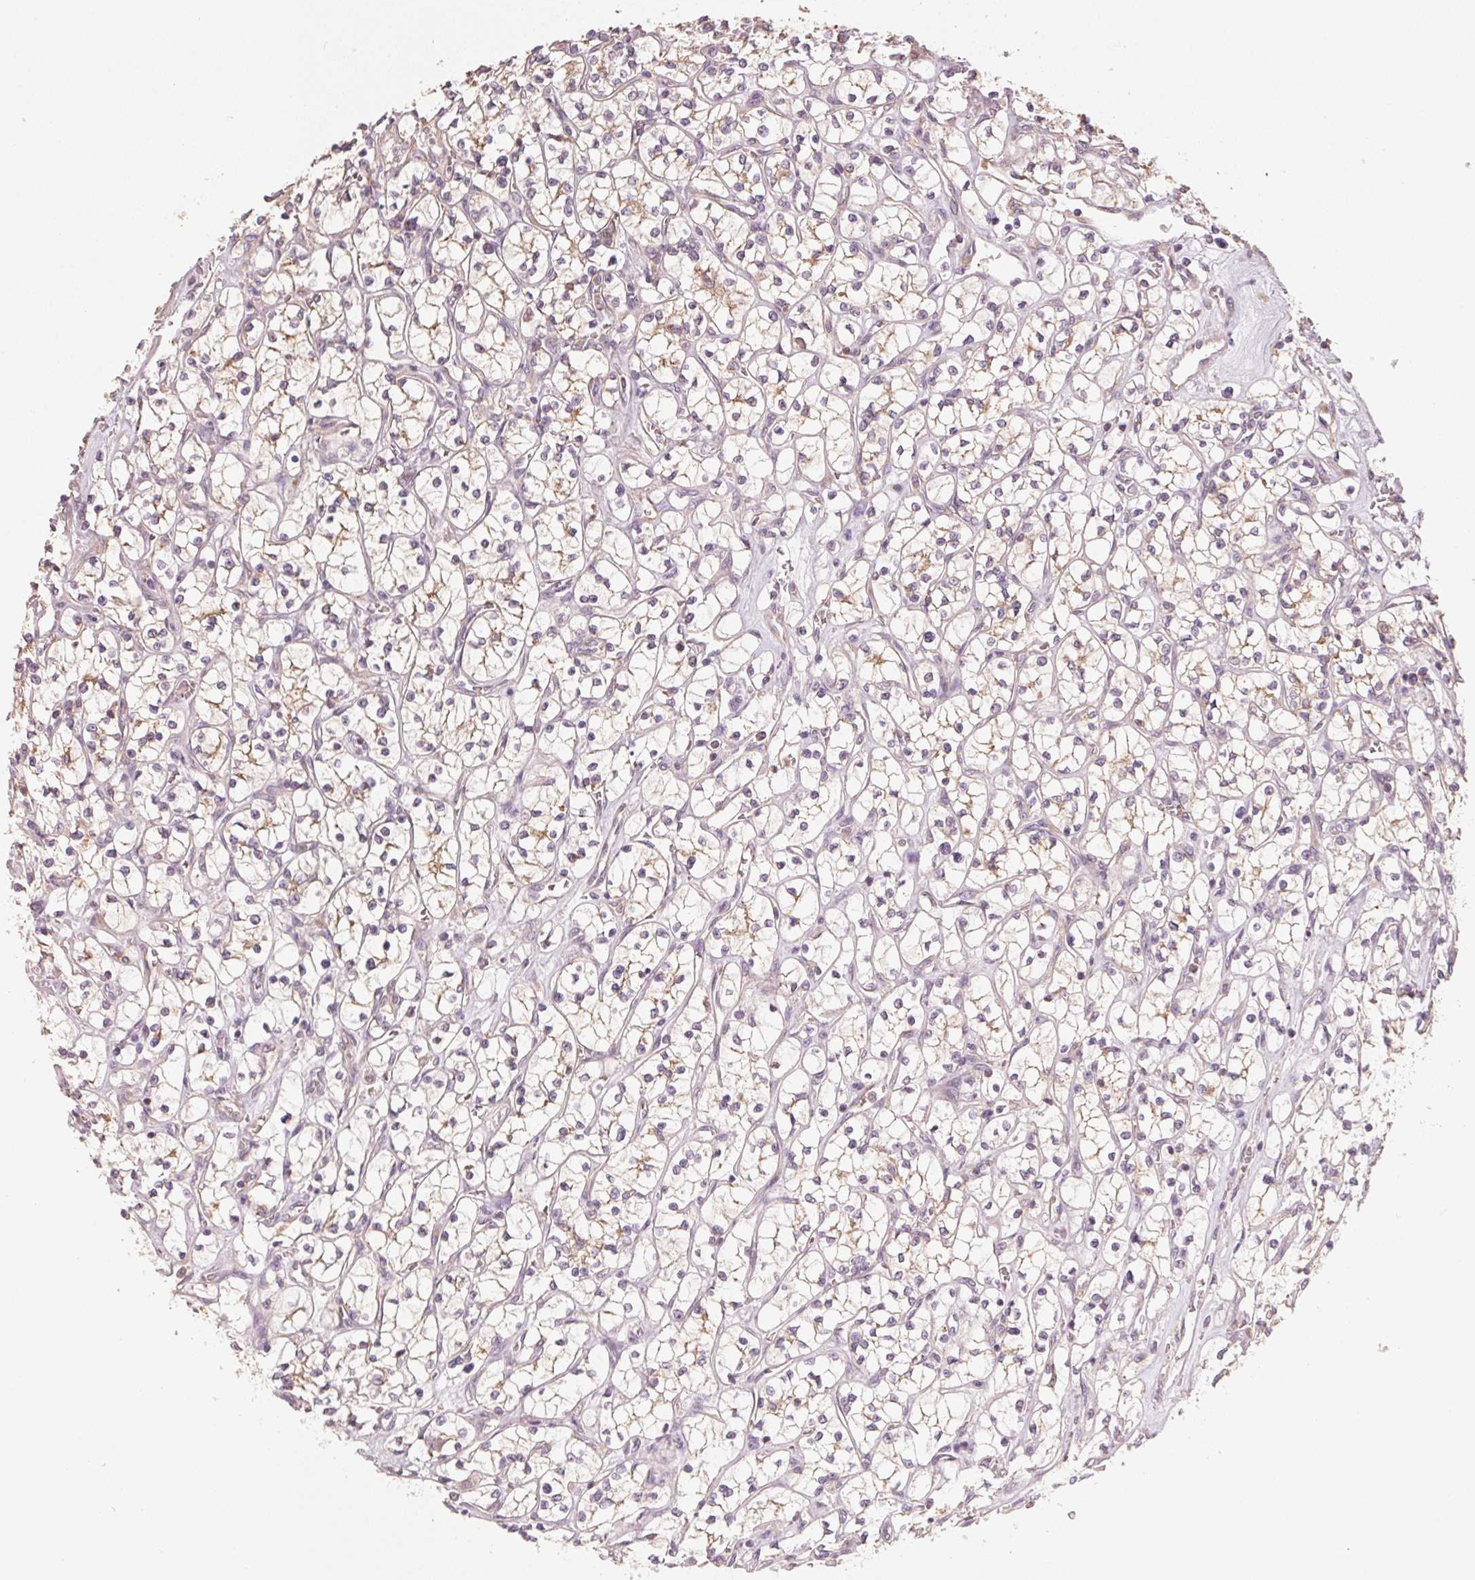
{"staining": {"intensity": "moderate", "quantity": "<25%", "location": "cytoplasmic/membranous"}, "tissue": "renal cancer", "cell_type": "Tumor cells", "image_type": "cancer", "snomed": [{"axis": "morphology", "description": "Adenocarcinoma, NOS"}, {"axis": "topography", "description": "Kidney"}], "caption": "Tumor cells show low levels of moderate cytoplasmic/membranous positivity in about <25% of cells in human adenocarcinoma (renal).", "gene": "AP1S1", "patient": {"sex": "female", "age": 64}}